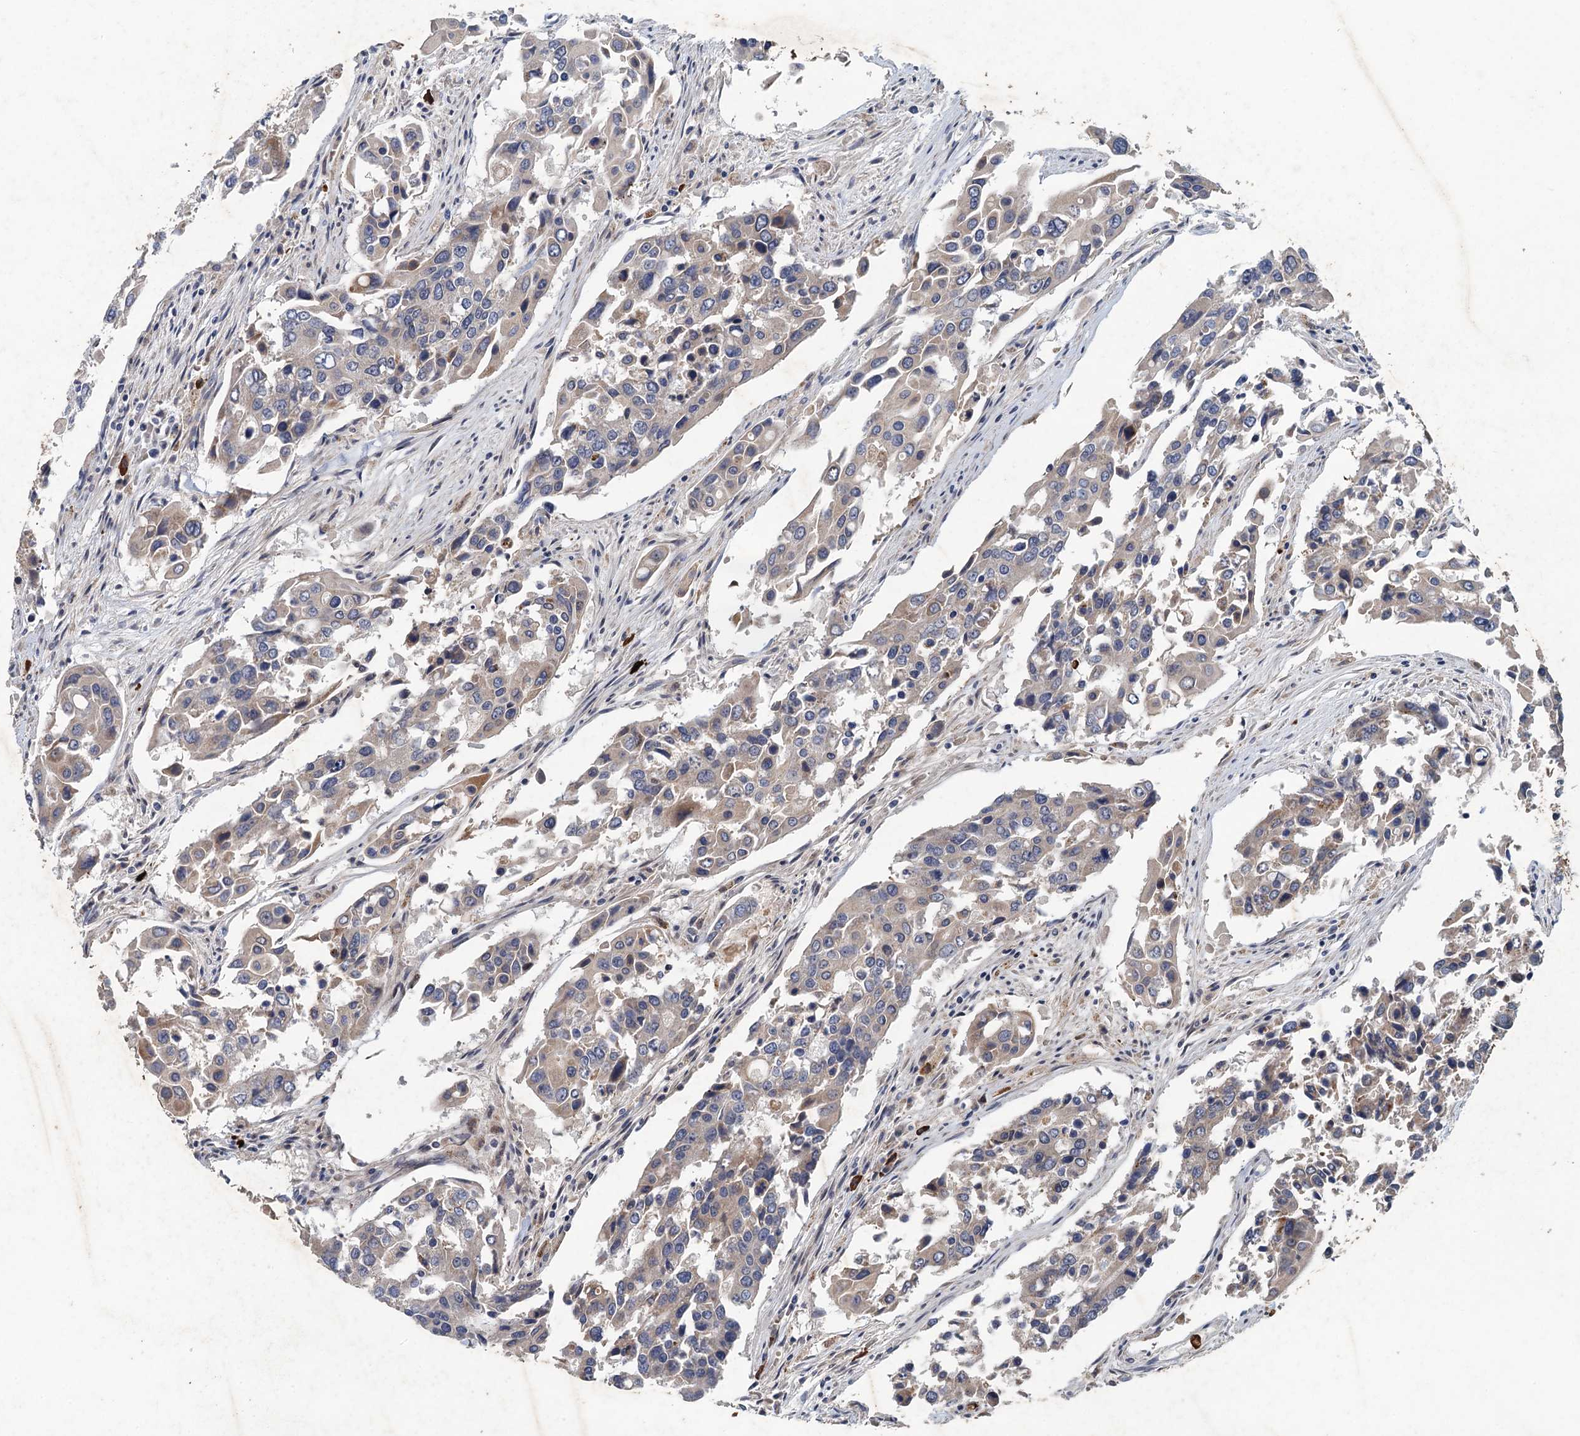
{"staining": {"intensity": "weak", "quantity": "<25%", "location": "cytoplasmic/membranous"}, "tissue": "colorectal cancer", "cell_type": "Tumor cells", "image_type": "cancer", "snomed": [{"axis": "morphology", "description": "Adenocarcinoma, NOS"}, {"axis": "topography", "description": "Colon"}], "caption": "There is no significant staining in tumor cells of colorectal cancer (adenocarcinoma).", "gene": "TPCN1", "patient": {"sex": "male", "age": 77}}